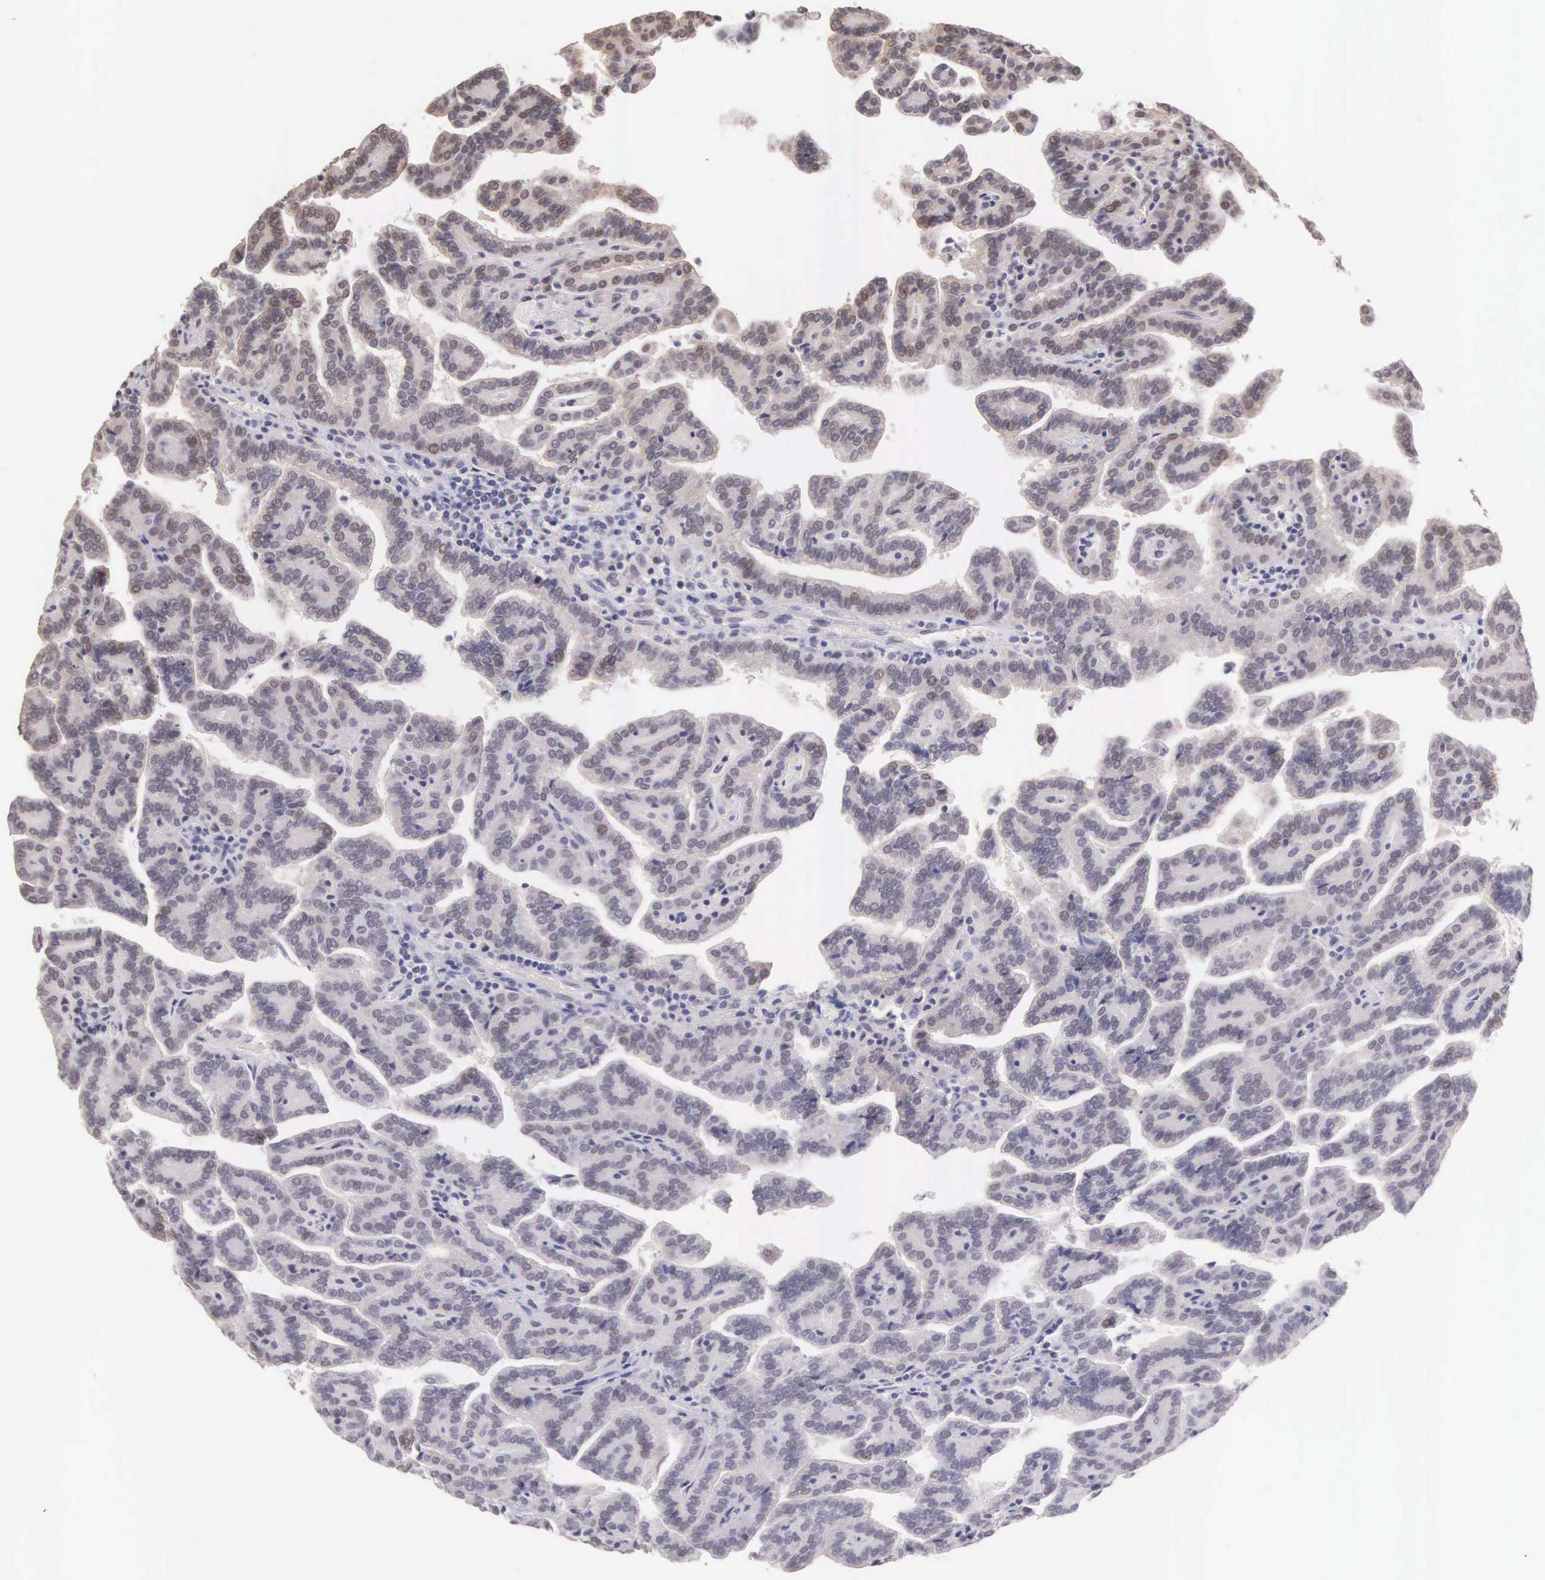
{"staining": {"intensity": "weak", "quantity": "<25%", "location": "nuclear"}, "tissue": "renal cancer", "cell_type": "Tumor cells", "image_type": "cancer", "snomed": [{"axis": "morphology", "description": "Adenocarcinoma, NOS"}, {"axis": "topography", "description": "Kidney"}], "caption": "A micrograph of renal cancer stained for a protein reveals no brown staining in tumor cells. (Stains: DAB IHC with hematoxylin counter stain, Microscopy: brightfield microscopy at high magnification).", "gene": "HMGXB4", "patient": {"sex": "male", "age": 61}}